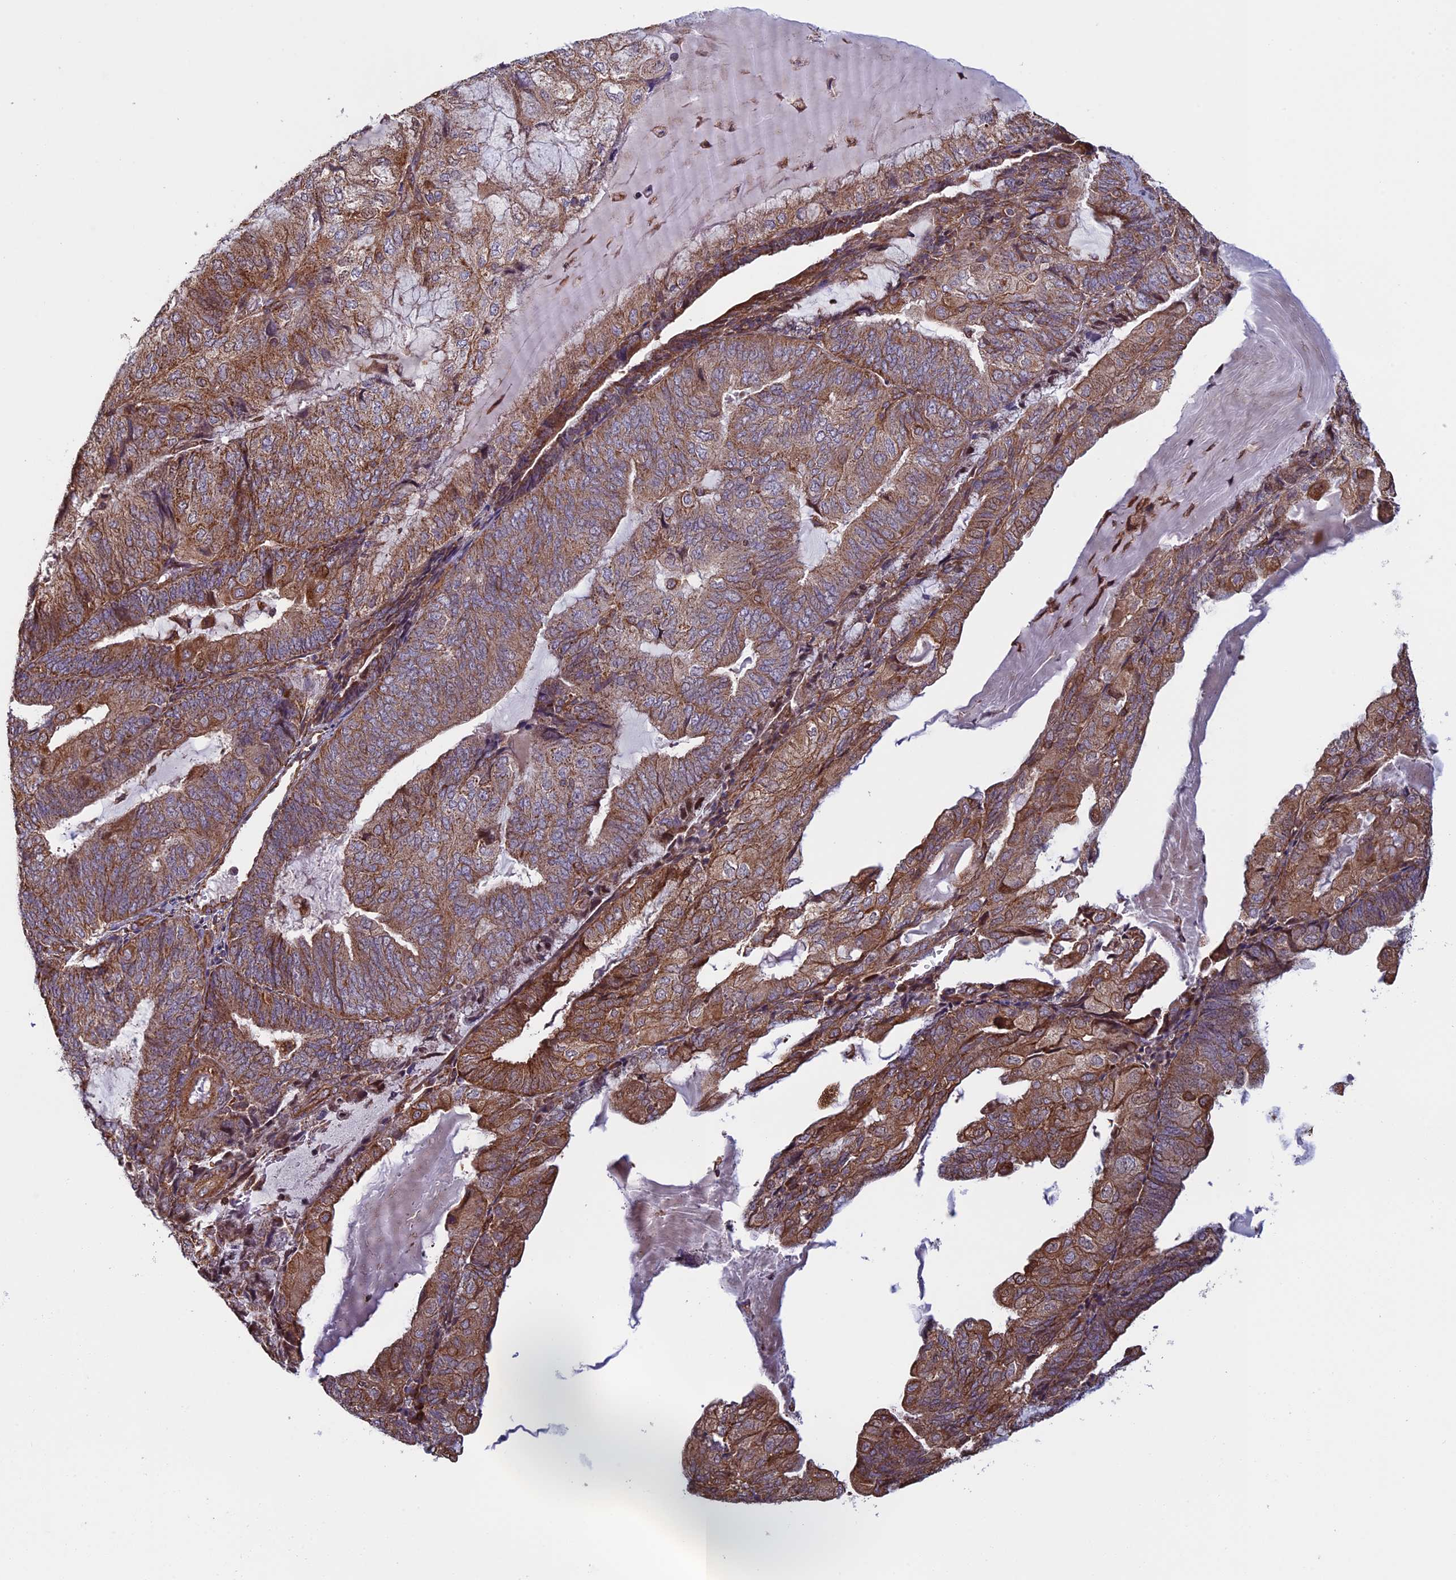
{"staining": {"intensity": "moderate", "quantity": ">75%", "location": "cytoplasmic/membranous"}, "tissue": "endometrial cancer", "cell_type": "Tumor cells", "image_type": "cancer", "snomed": [{"axis": "morphology", "description": "Adenocarcinoma, NOS"}, {"axis": "topography", "description": "Endometrium"}], "caption": "This micrograph exhibits immunohistochemistry staining of human endometrial cancer (adenocarcinoma), with medium moderate cytoplasmic/membranous staining in approximately >75% of tumor cells.", "gene": "CCDC8", "patient": {"sex": "female", "age": 81}}